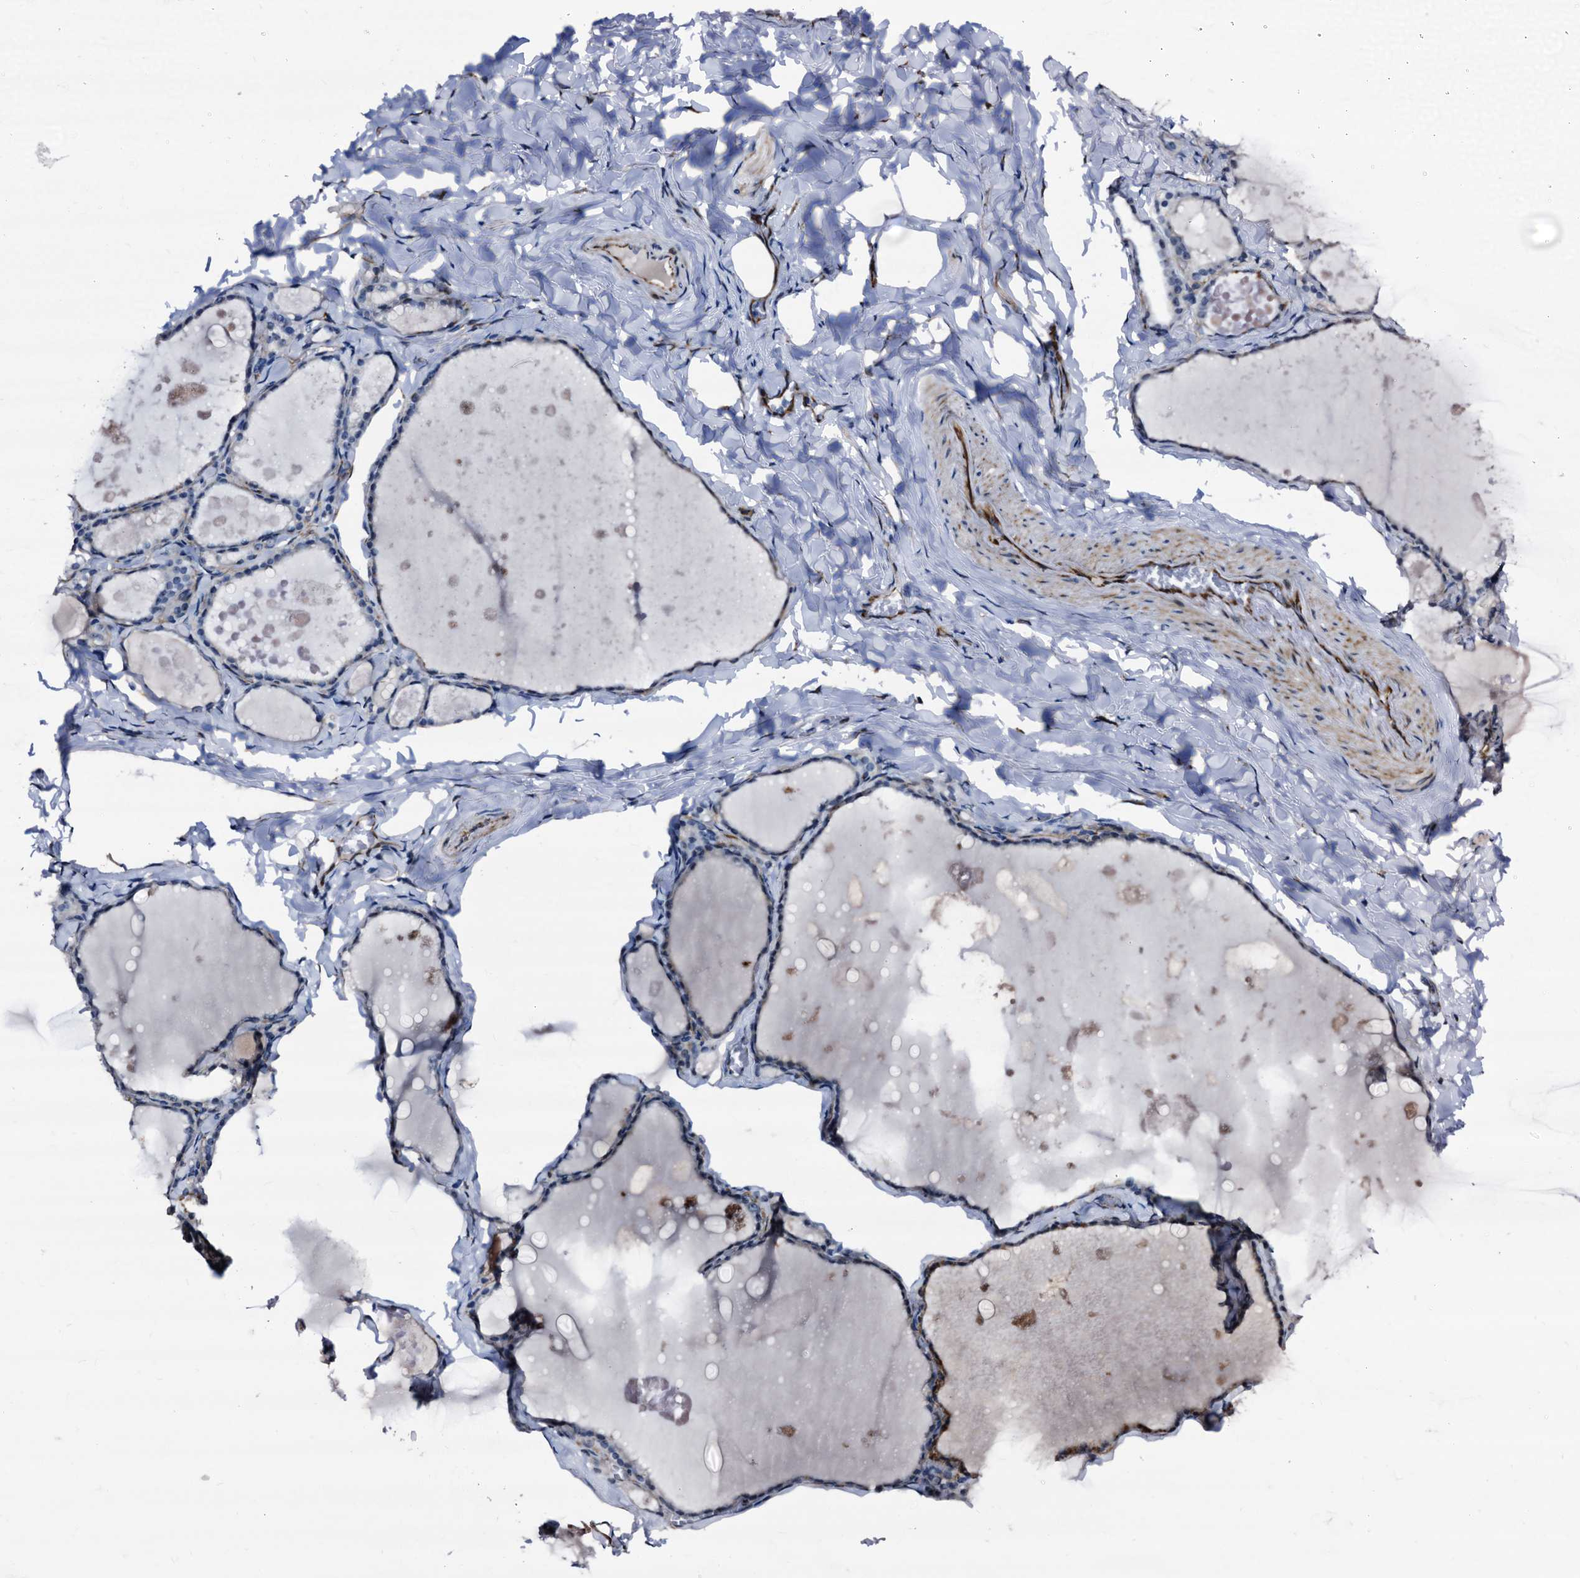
{"staining": {"intensity": "negative", "quantity": "none", "location": "none"}, "tissue": "thyroid gland", "cell_type": "Glandular cells", "image_type": "normal", "snomed": [{"axis": "morphology", "description": "Normal tissue, NOS"}, {"axis": "topography", "description": "Thyroid gland"}], "caption": "IHC of benign human thyroid gland exhibits no staining in glandular cells.", "gene": "EMG1", "patient": {"sex": "male", "age": 56}}